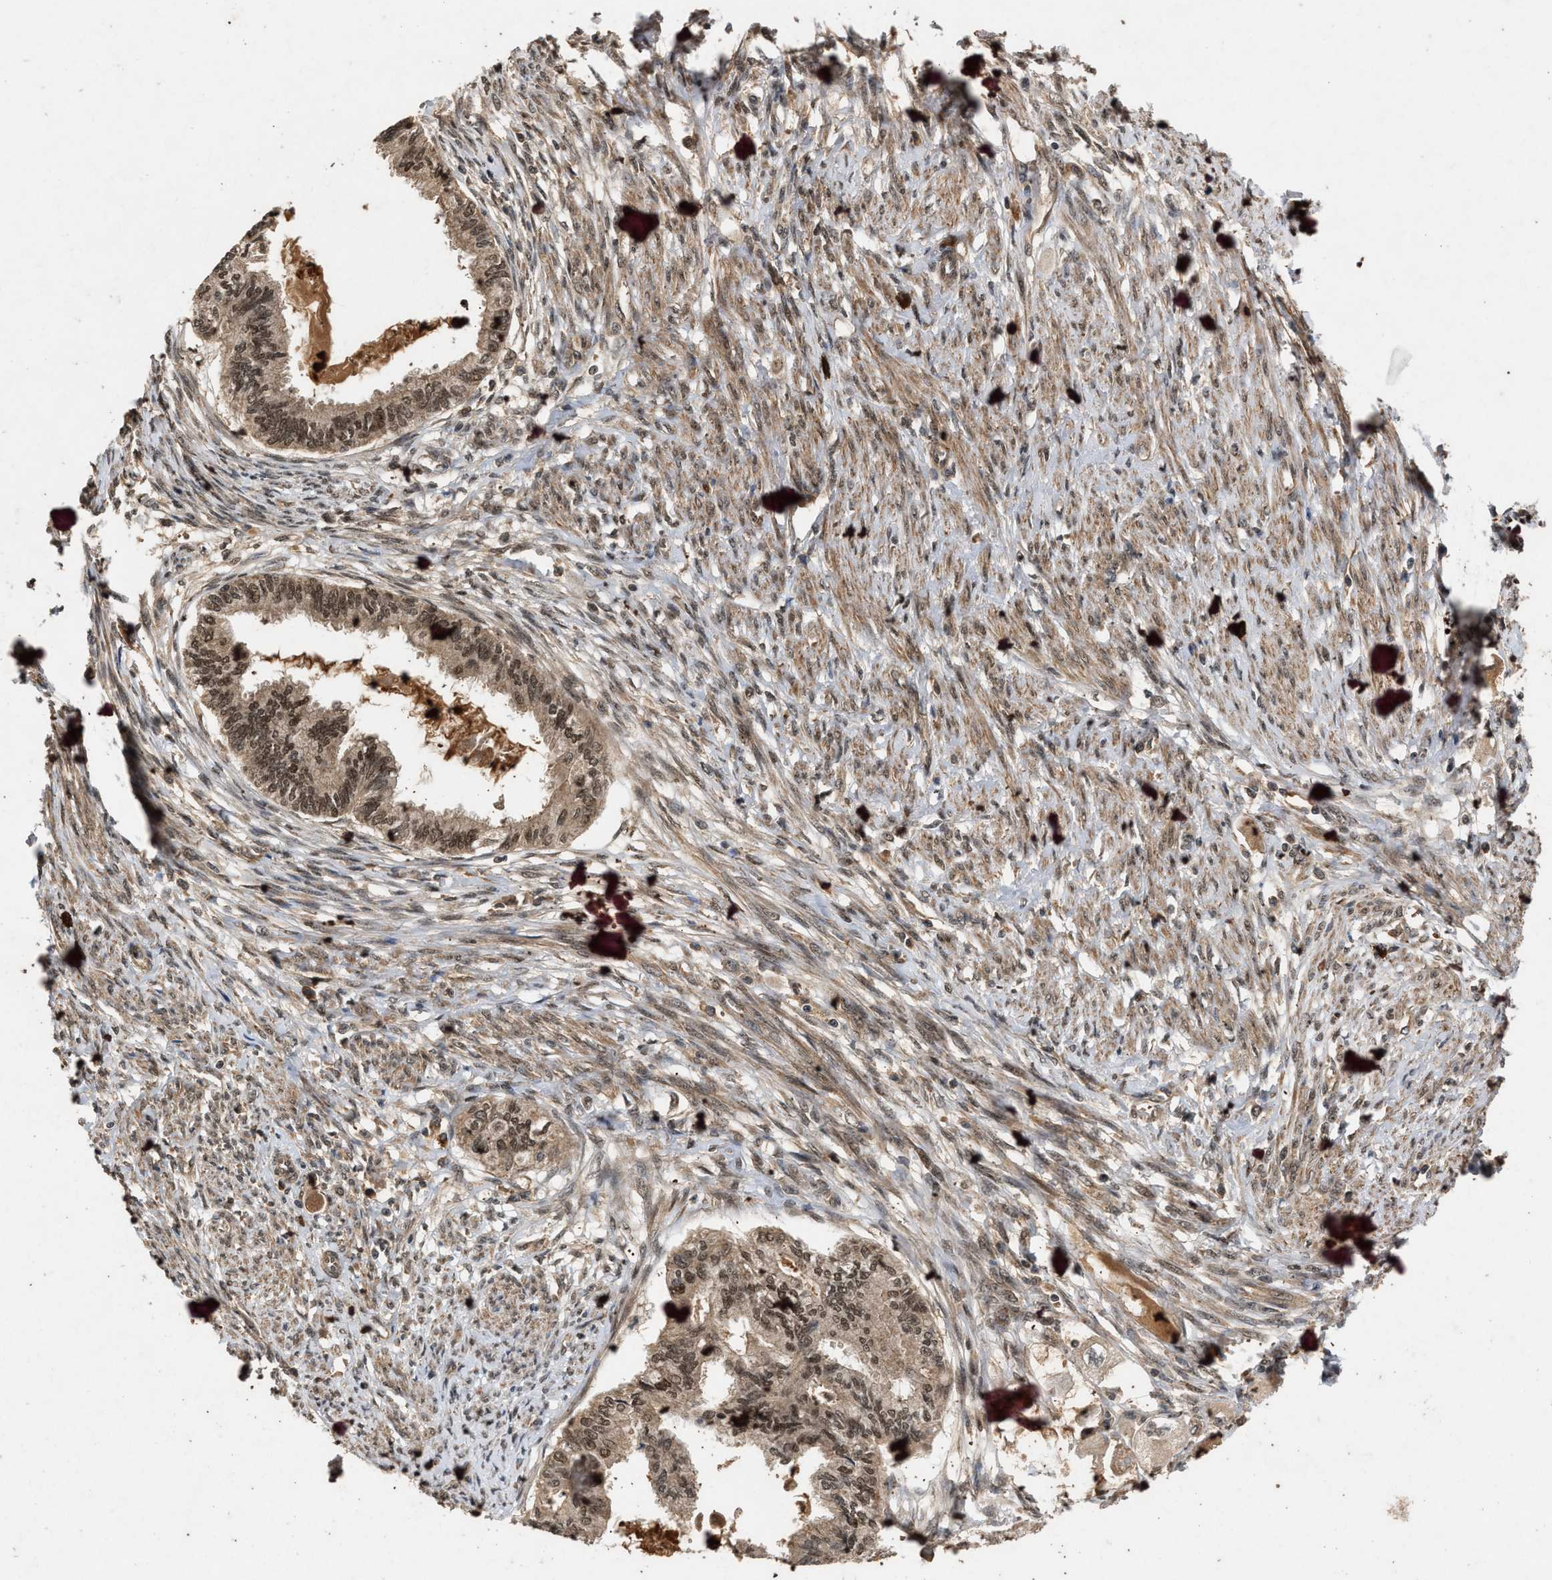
{"staining": {"intensity": "moderate", "quantity": ">75%", "location": "cytoplasmic/membranous,nuclear"}, "tissue": "cervical cancer", "cell_type": "Tumor cells", "image_type": "cancer", "snomed": [{"axis": "morphology", "description": "Normal tissue, NOS"}, {"axis": "morphology", "description": "Adenocarcinoma, NOS"}, {"axis": "topography", "description": "Cervix"}, {"axis": "topography", "description": "Endometrium"}], "caption": "Moderate cytoplasmic/membranous and nuclear expression is identified in about >75% of tumor cells in cervical cancer.", "gene": "RUSC2", "patient": {"sex": "female", "age": 86}}